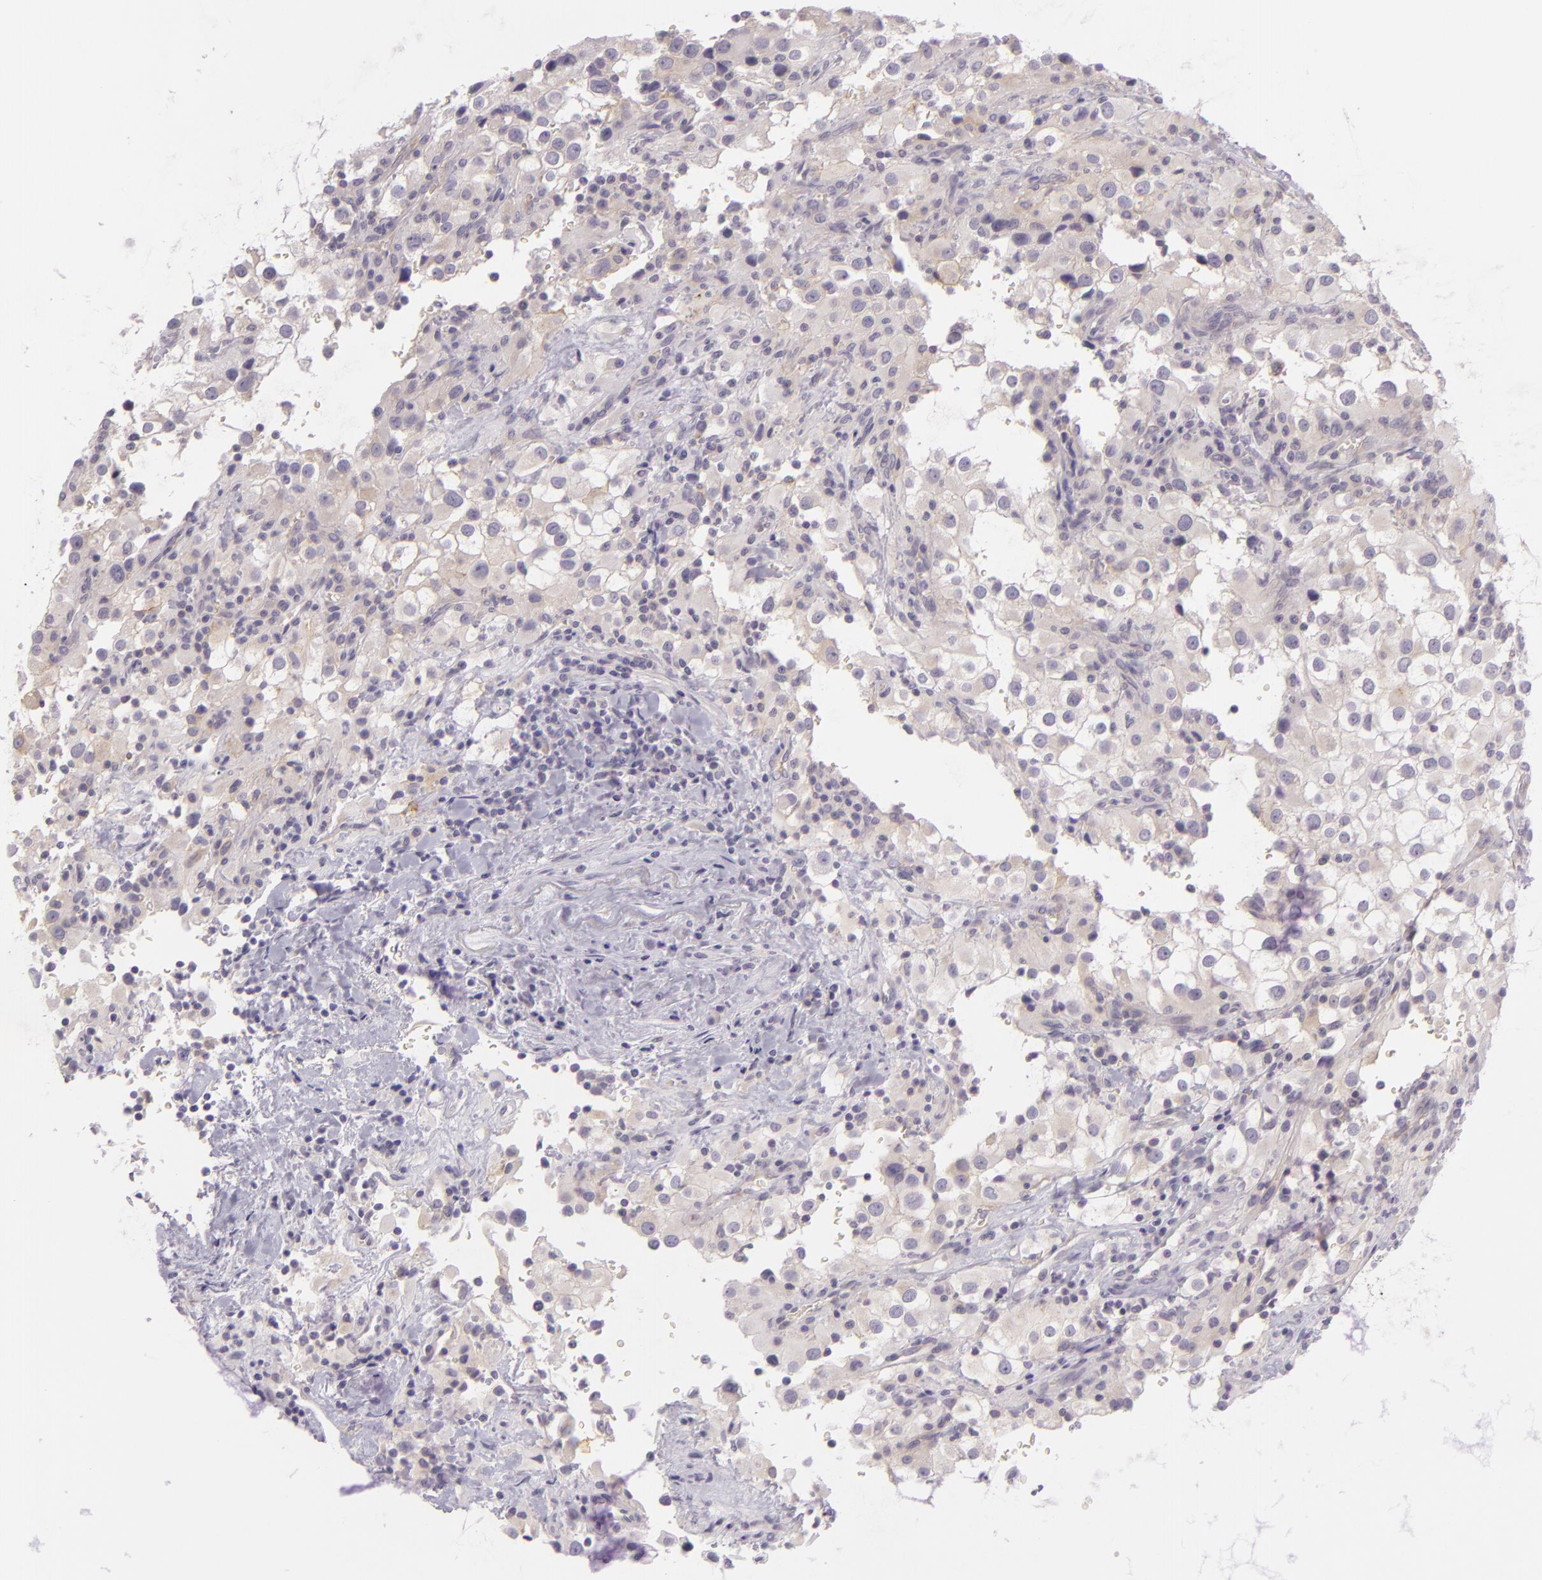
{"staining": {"intensity": "negative", "quantity": "none", "location": "none"}, "tissue": "renal cancer", "cell_type": "Tumor cells", "image_type": "cancer", "snomed": [{"axis": "morphology", "description": "Adenocarcinoma, NOS"}, {"axis": "topography", "description": "Kidney"}], "caption": "Protein analysis of renal cancer (adenocarcinoma) exhibits no significant positivity in tumor cells.", "gene": "ZC3H7B", "patient": {"sex": "female", "age": 52}}